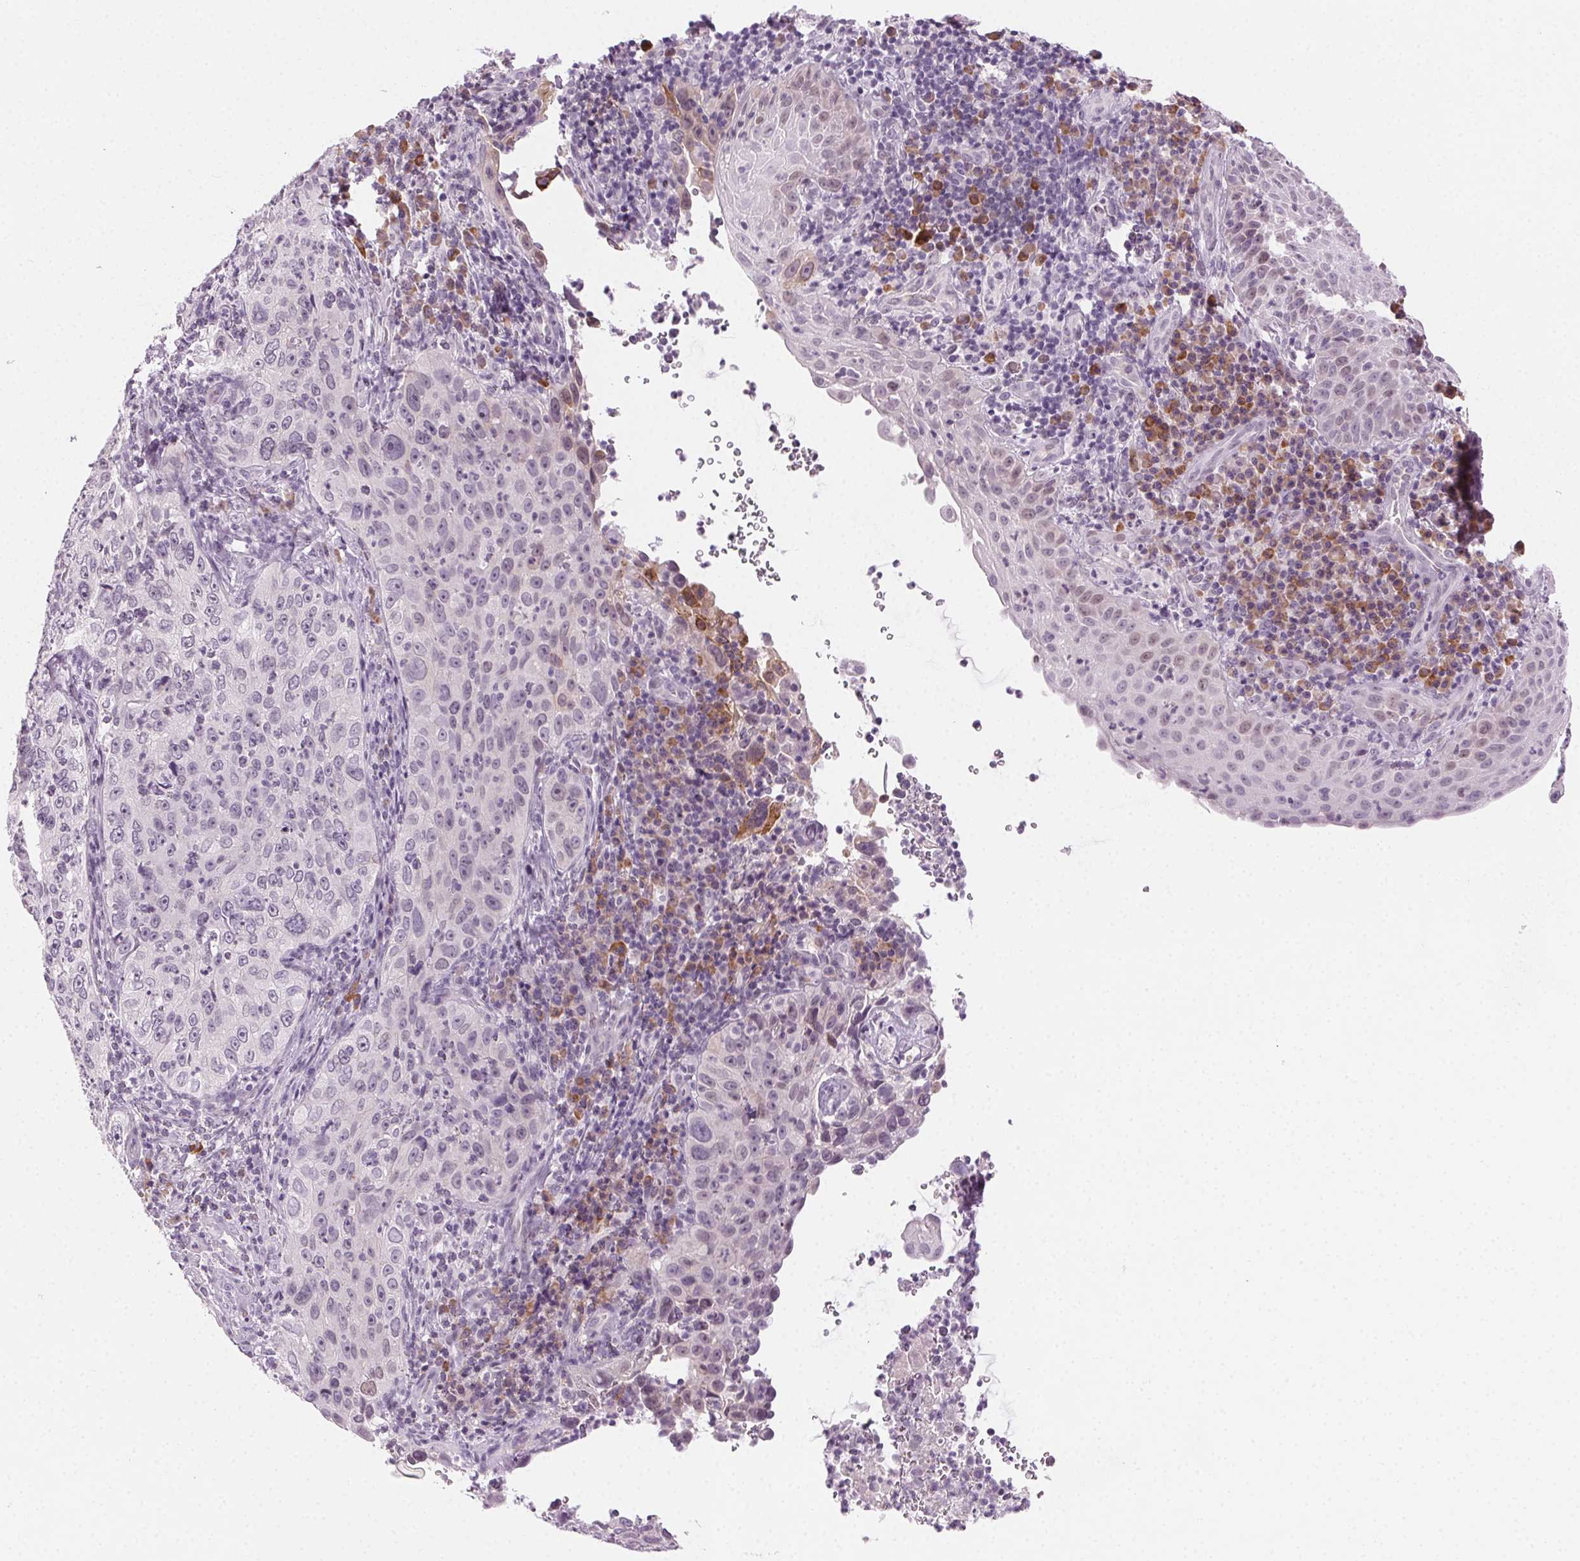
{"staining": {"intensity": "negative", "quantity": "none", "location": "none"}, "tissue": "cervical cancer", "cell_type": "Tumor cells", "image_type": "cancer", "snomed": [{"axis": "morphology", "description": "Squamous cell carcinoma, NOS"}, {"axis": "topography", "description": "Cervix"}], "caption": "Cervical squamous cell carcinoma was stained to show a protein in brown. There is no significant positivity in tumor cells.", "gene": "HSF5", "patient": {"sex": "female", "age": 30}}